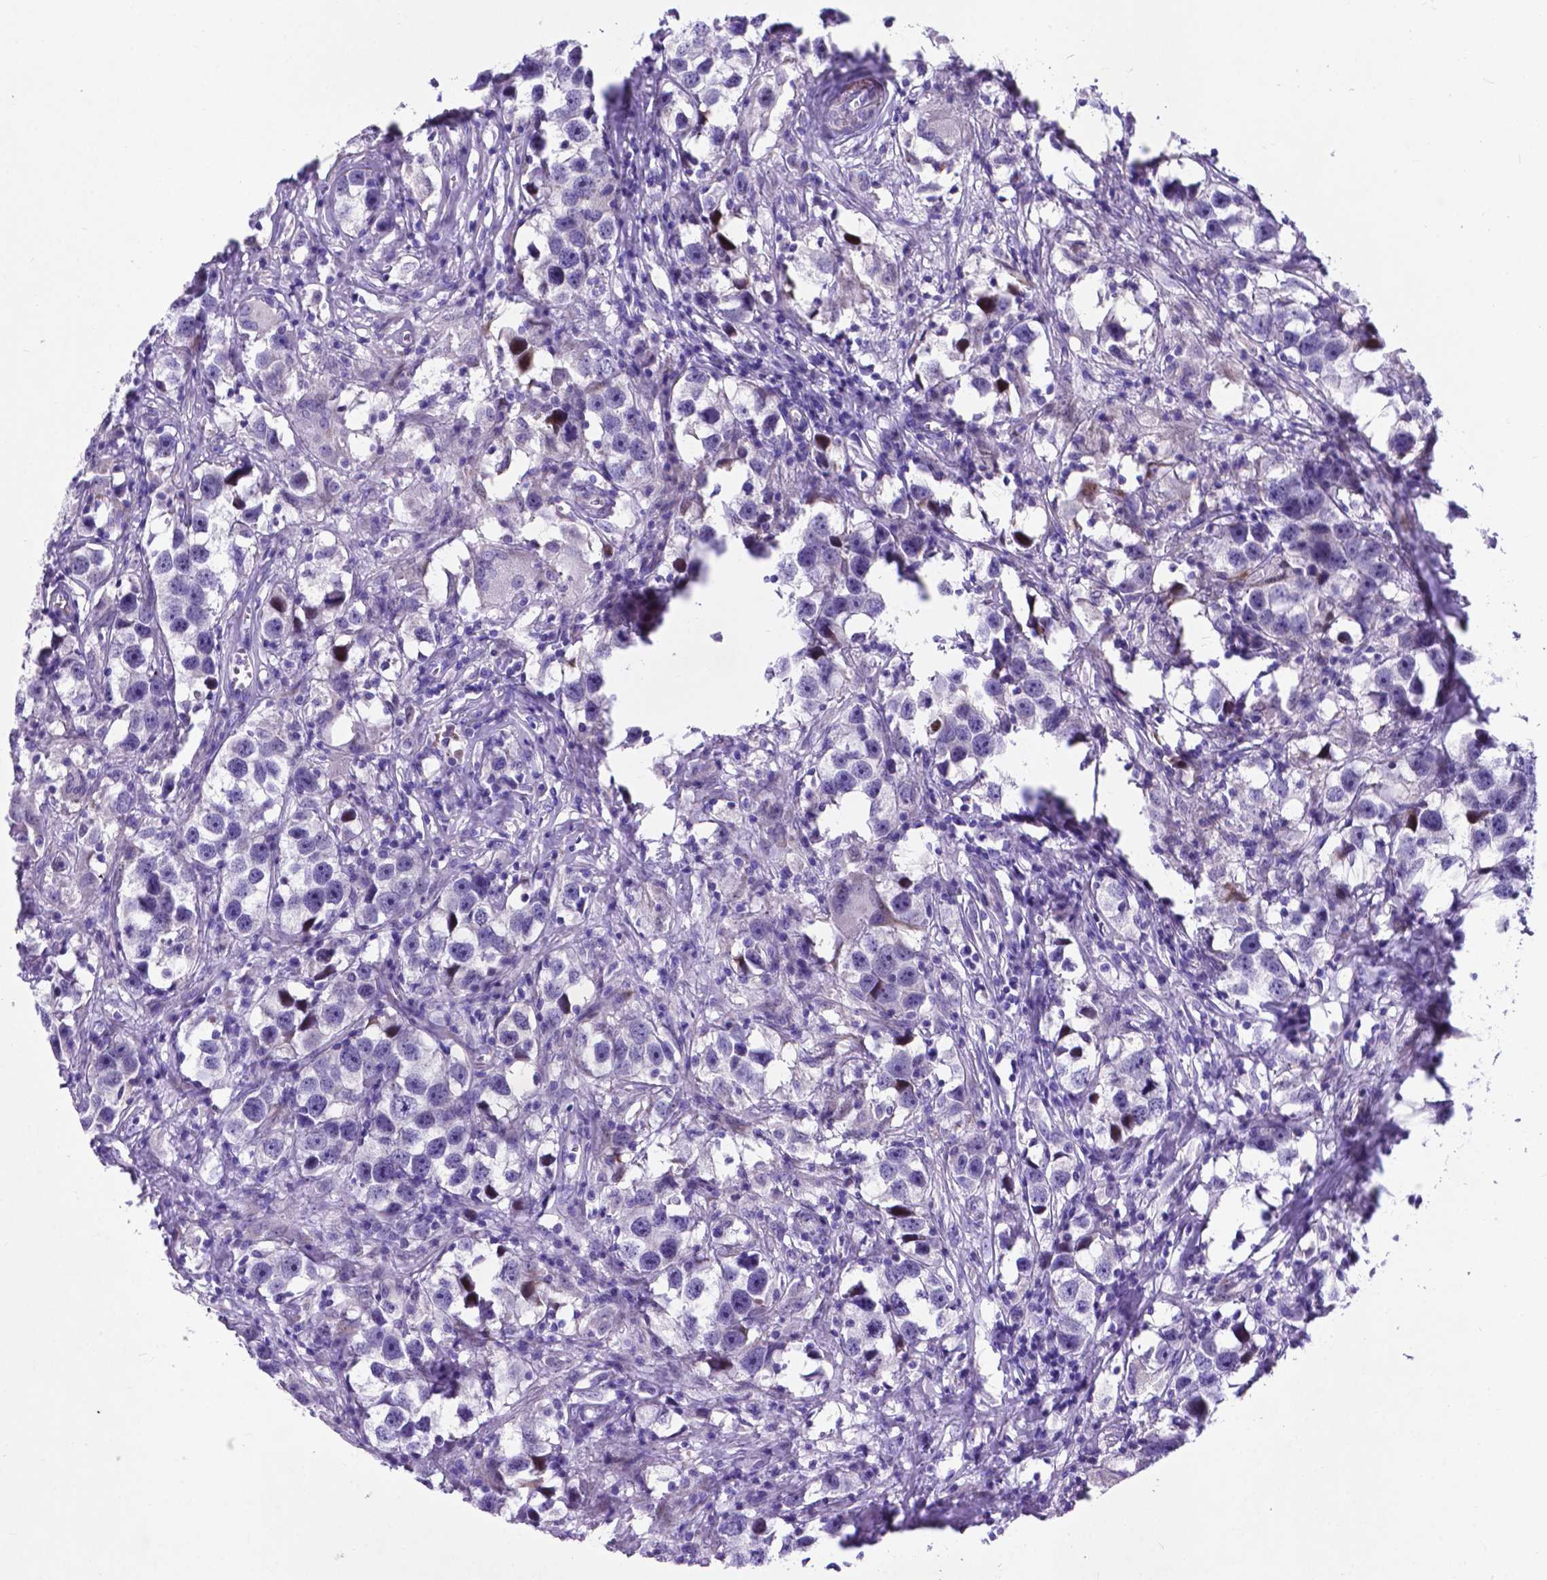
{"staining": {"intensity": "negative", "quantity": "none", "location": "none"}, "tissue": "testis cancer", "cell_type": "Tumor cells", "image_type": "cancer", "snomed": [{"axis": "morphology", "description": "Seminoma, NOS"}, {"axis": "topography", "description": "Testis"}], "caption": "Immunohistochemistry of human testis seminoma demonstrates no staining in tumor cells. (Stains: DAB (3,3'-diaminobenzidine) IHC with hematoxylin counter stain, Microscopy: brightfield microscopy at high magnification).", "gene": "PFKFB4", "patient": {"sex": "male", "age": 49}}